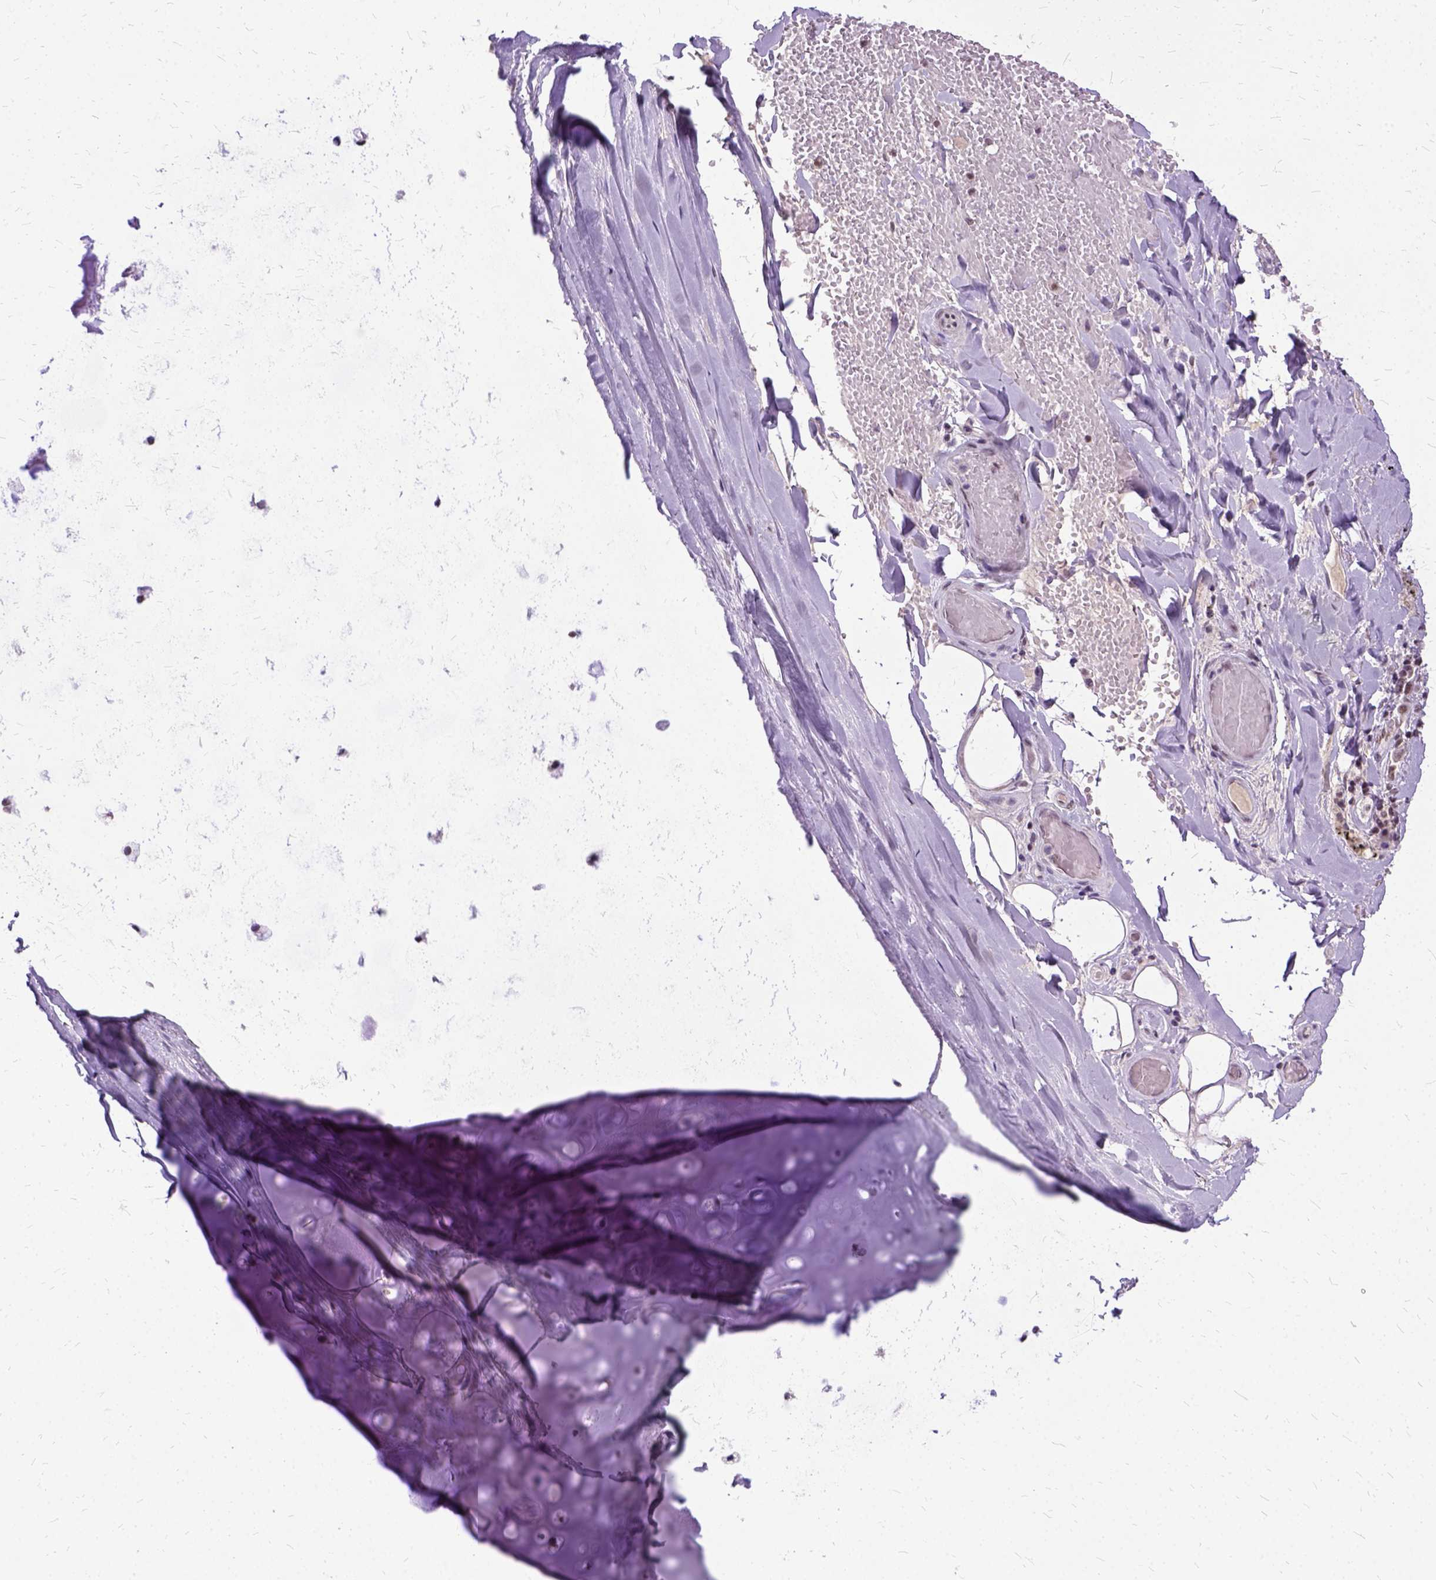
{"staining": {"intensity": "weak", "quantity": ">75%", "location": "nuclear"}, "tissue": "soft tissue", "cell_type": "Chondrocytes", "image_type": "normal", "snomed": [{"axis": "morphology", "description": "Normal tissue, NOS"}, {"axis": "topography", "description": "Cartilage tissue"}, {"axis": "topography", "description": "Bronchus"}], "caption": "This histopathology image shows normal soft tissue stained with immunohistochemistry to label a protein in brown. The nuclear of chondrocytes show weak positivity for the protein. Nuclei are counter-stained blue.", "gene": "SETD1A", "patient": {"sex": "male", "age": 64}}